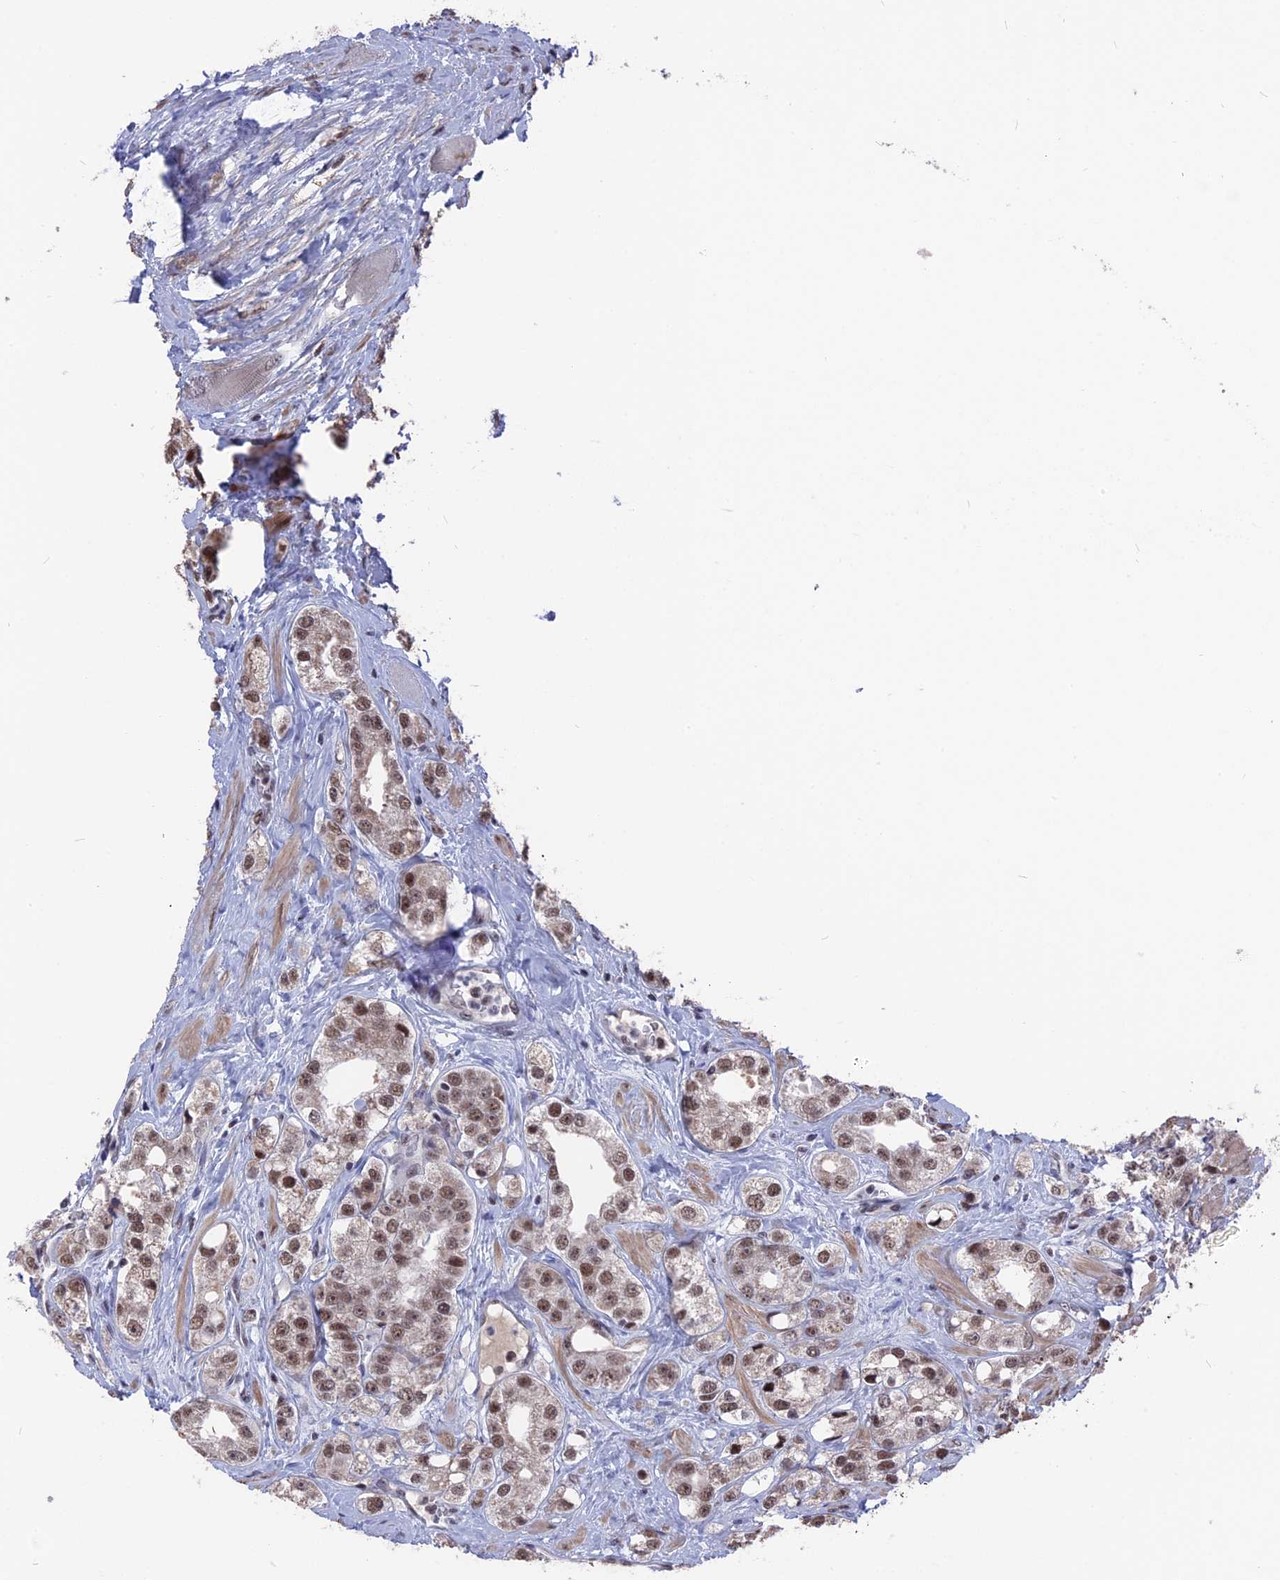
{"staining": {"intensity": "moderate", "quantity": ">75%", "location": "nuclear"}, "tissue": "prostate cancer", "cell_type": "Tumor cells", "image_type": "cancer", "snomed": [{"axis": "morphology", "description": "Adenocarcinoma, NOS"}, {"axis": "topography", "description": "Prostate"}], "caption": "IHC staining of prostate adenocarcinoma, which displays medium levels of moderate nuclear expression in about >75% of tumor cells indicating moderate nuclear protein staining. The staining was performed using DAB (brown) for protein detection and nuclei were counterstained in hematoxylin (blue).", "gene": "SF3A2", "patient": {"sex": "male", "age": 79}}